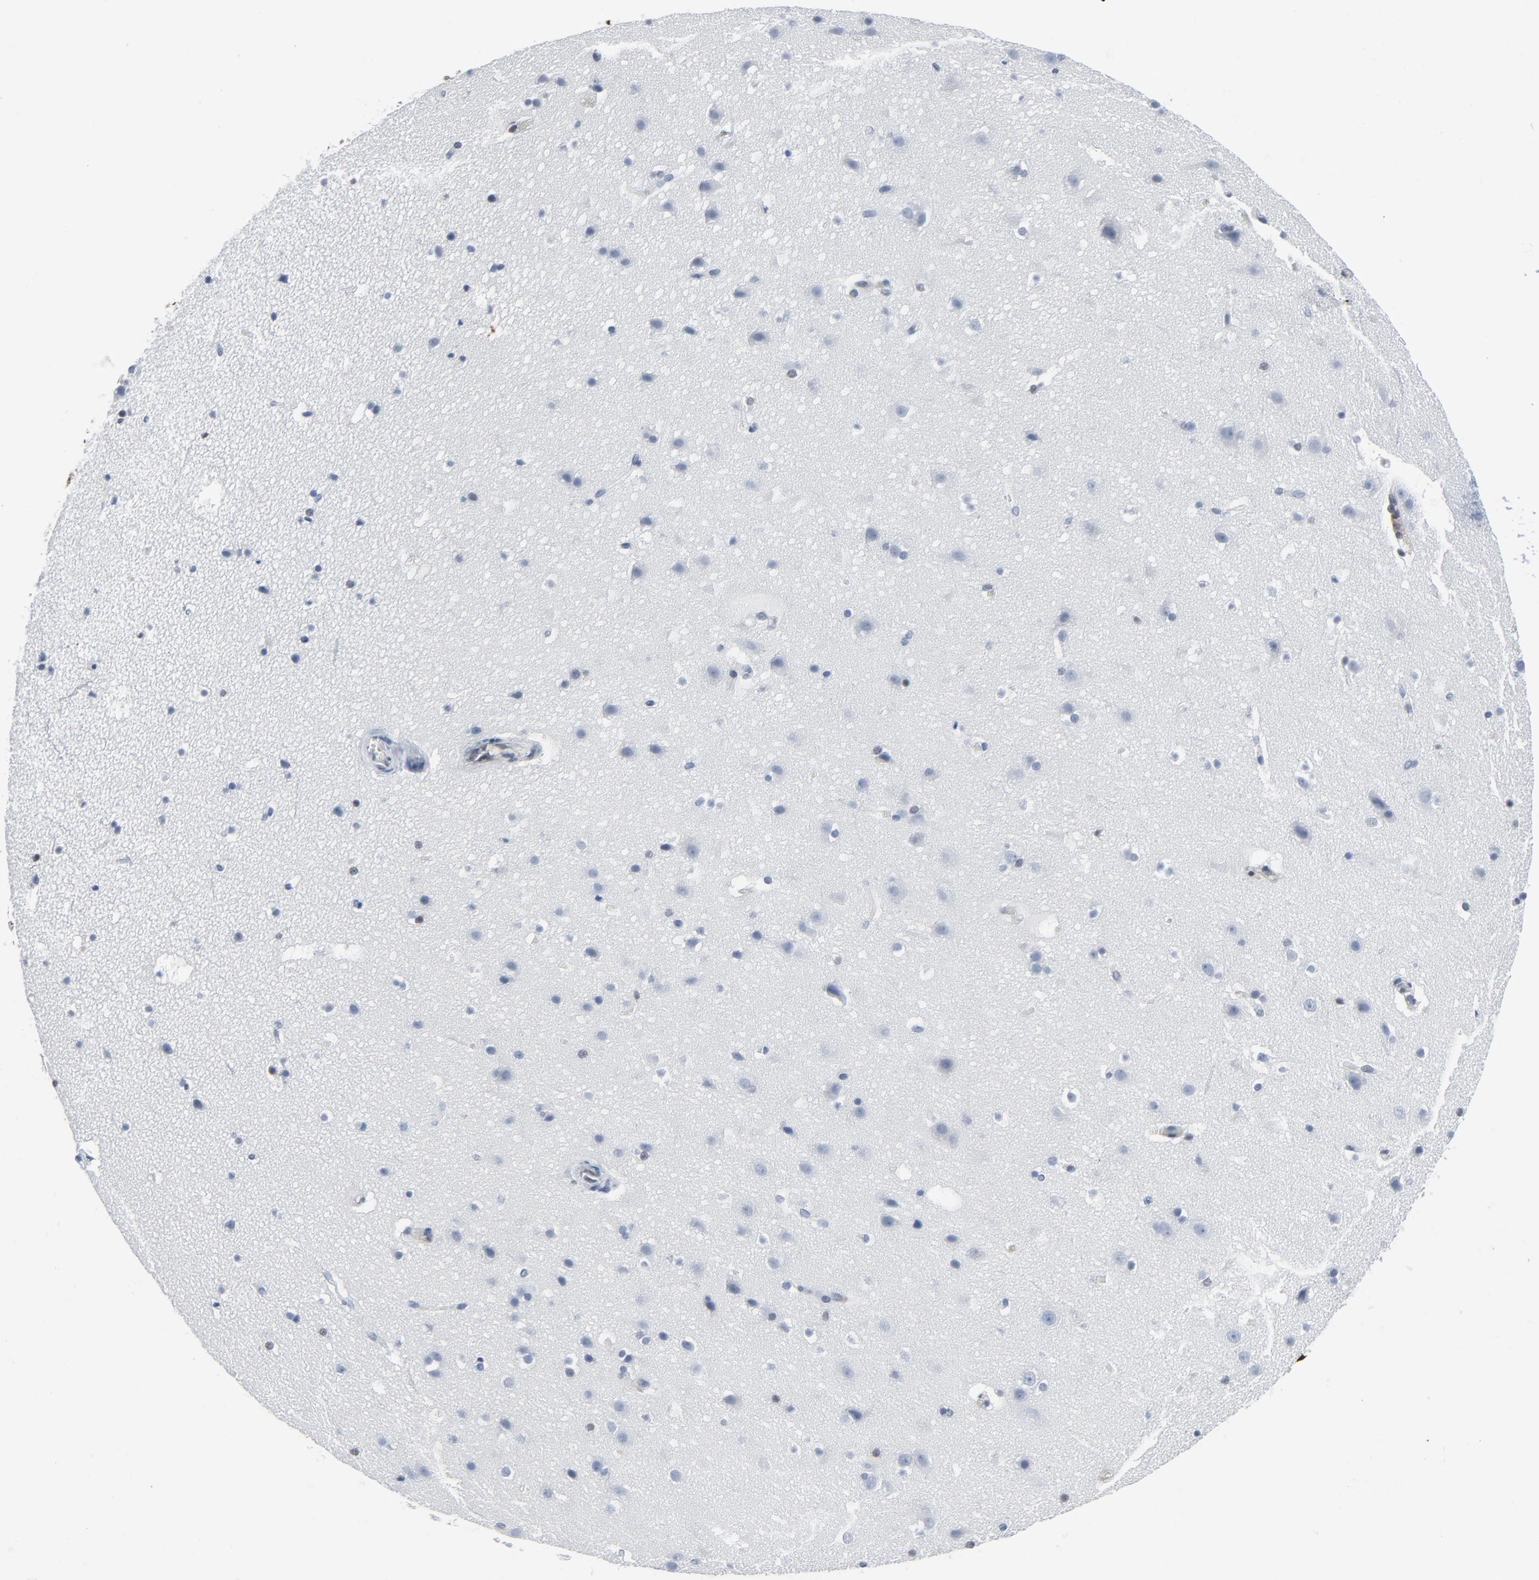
{"staining": {"intensity": "negative", "quantity": "none", "location": "none"}, "tissue": "cerebral cortex", "cell_type": "Endothelial cells", "image_type": "normal", "snomed": [{"axis": "morphology", "description": "Normal tissue, NOS"}, {"axis": "topography", "description": "Cerebral cortex"}], "caption": "Immunohistochemistry (IHC) photomicrograph of unremarkable cerebral cortex stained for a protein (brown), which shows no staining in endothelial cells. (DAB (3,3'-diaminobenzidine) IHC, high magnification).", "gene": "STAT5A", "patient": {"sex": "male", "age": 45}}